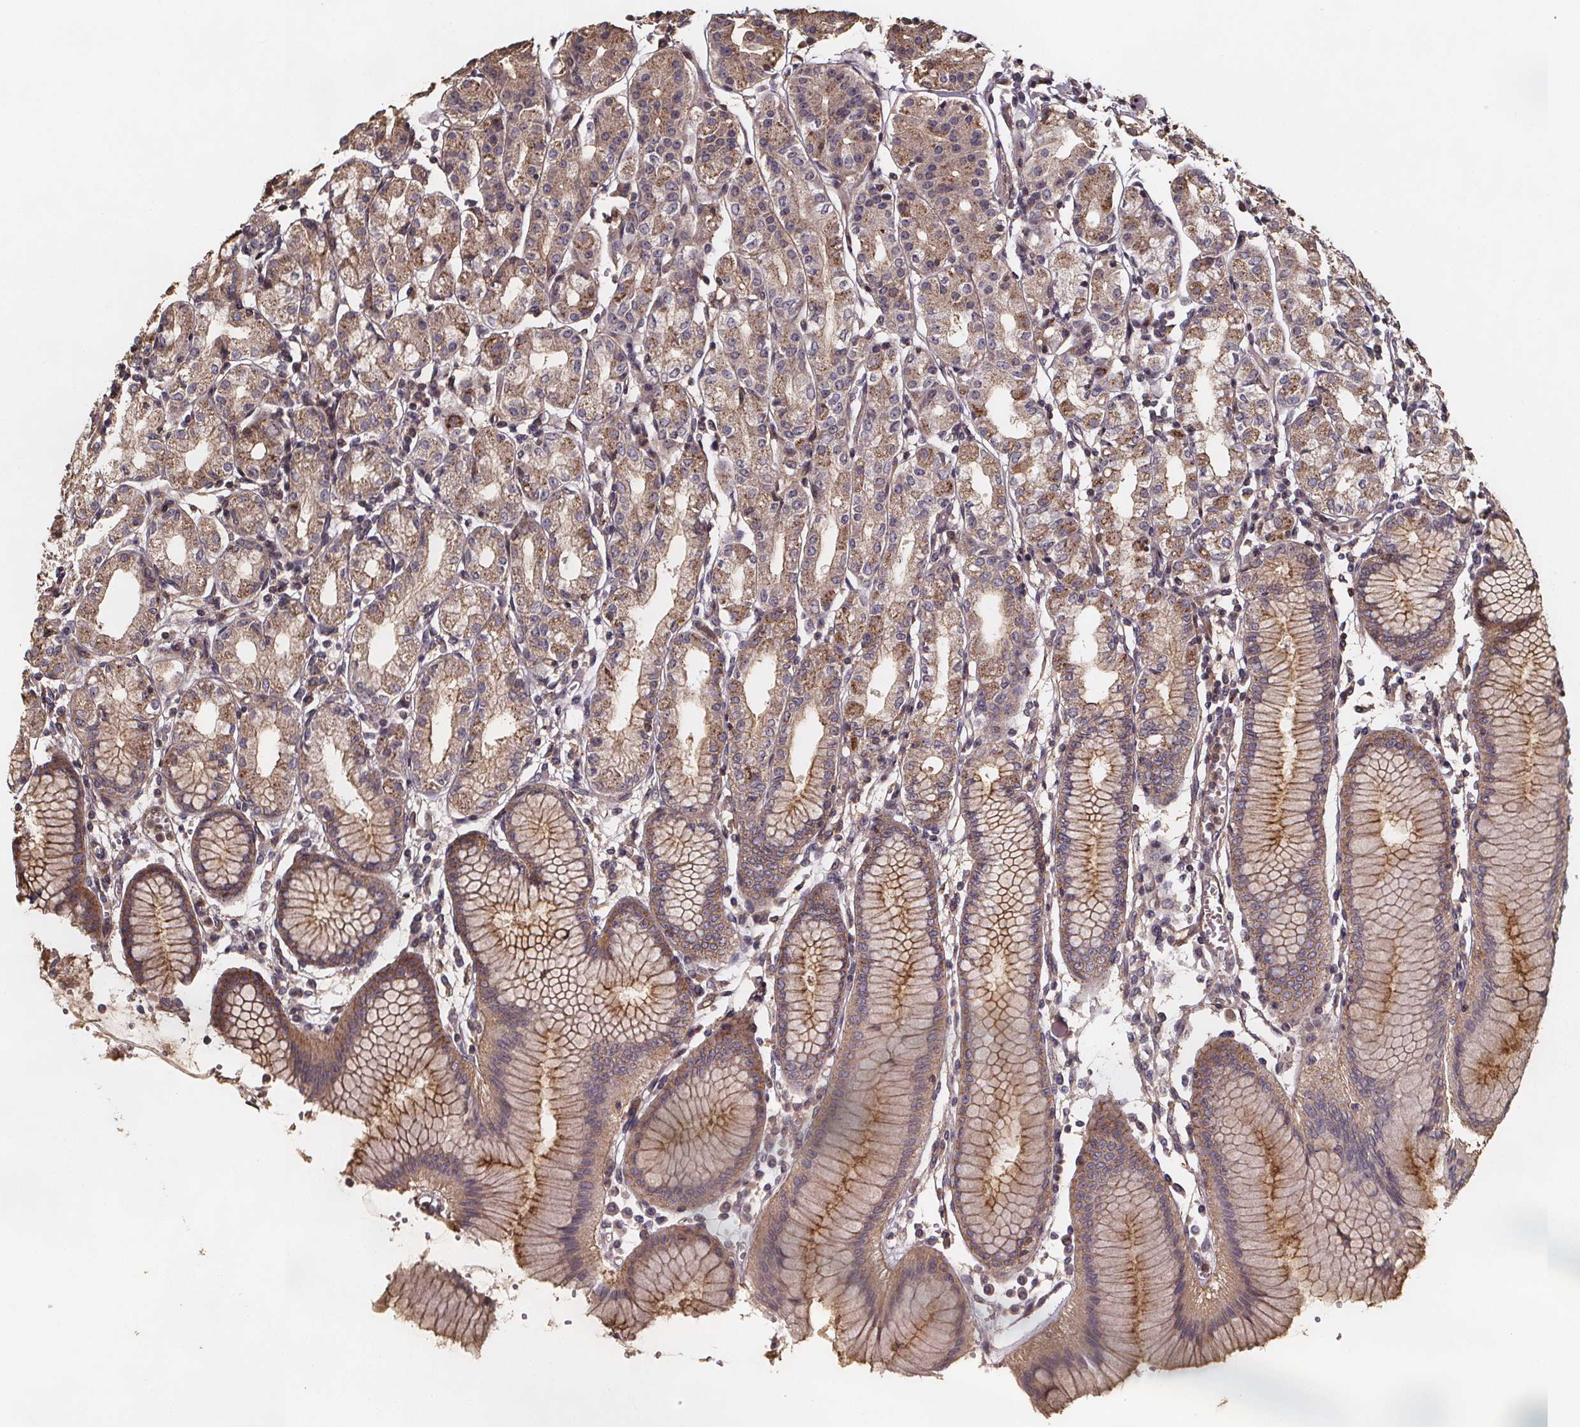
{"staining": {"intensity": "moderate", "quantity": "25%-75%", "location": "cytoplasmic/membranous"}, "tissue": "stomach", "cell_type": "Glandular cells", "image_type": "normal", "snomed": [{"axis": "morphology", "description": "Normal tissue, NOS"}, {"axis": "topography", "description": "Skeletal muscle"}, {"axis": "topography", "description": "Stomach"}], "caption": "High-magnification brightfield microscopy of unremarkable stomach stained with DAB (brown) and counterstained with hematoxylin (blue). glandular cells exhibit moderate cytoplasmic/membranous expression is appreciated in approximately25%-75% of cells. (Brightfield microscopy of DAB IHC at high magnification).", "gene": "ZNF879", "patient": {"sex": "female", "age": 57}}